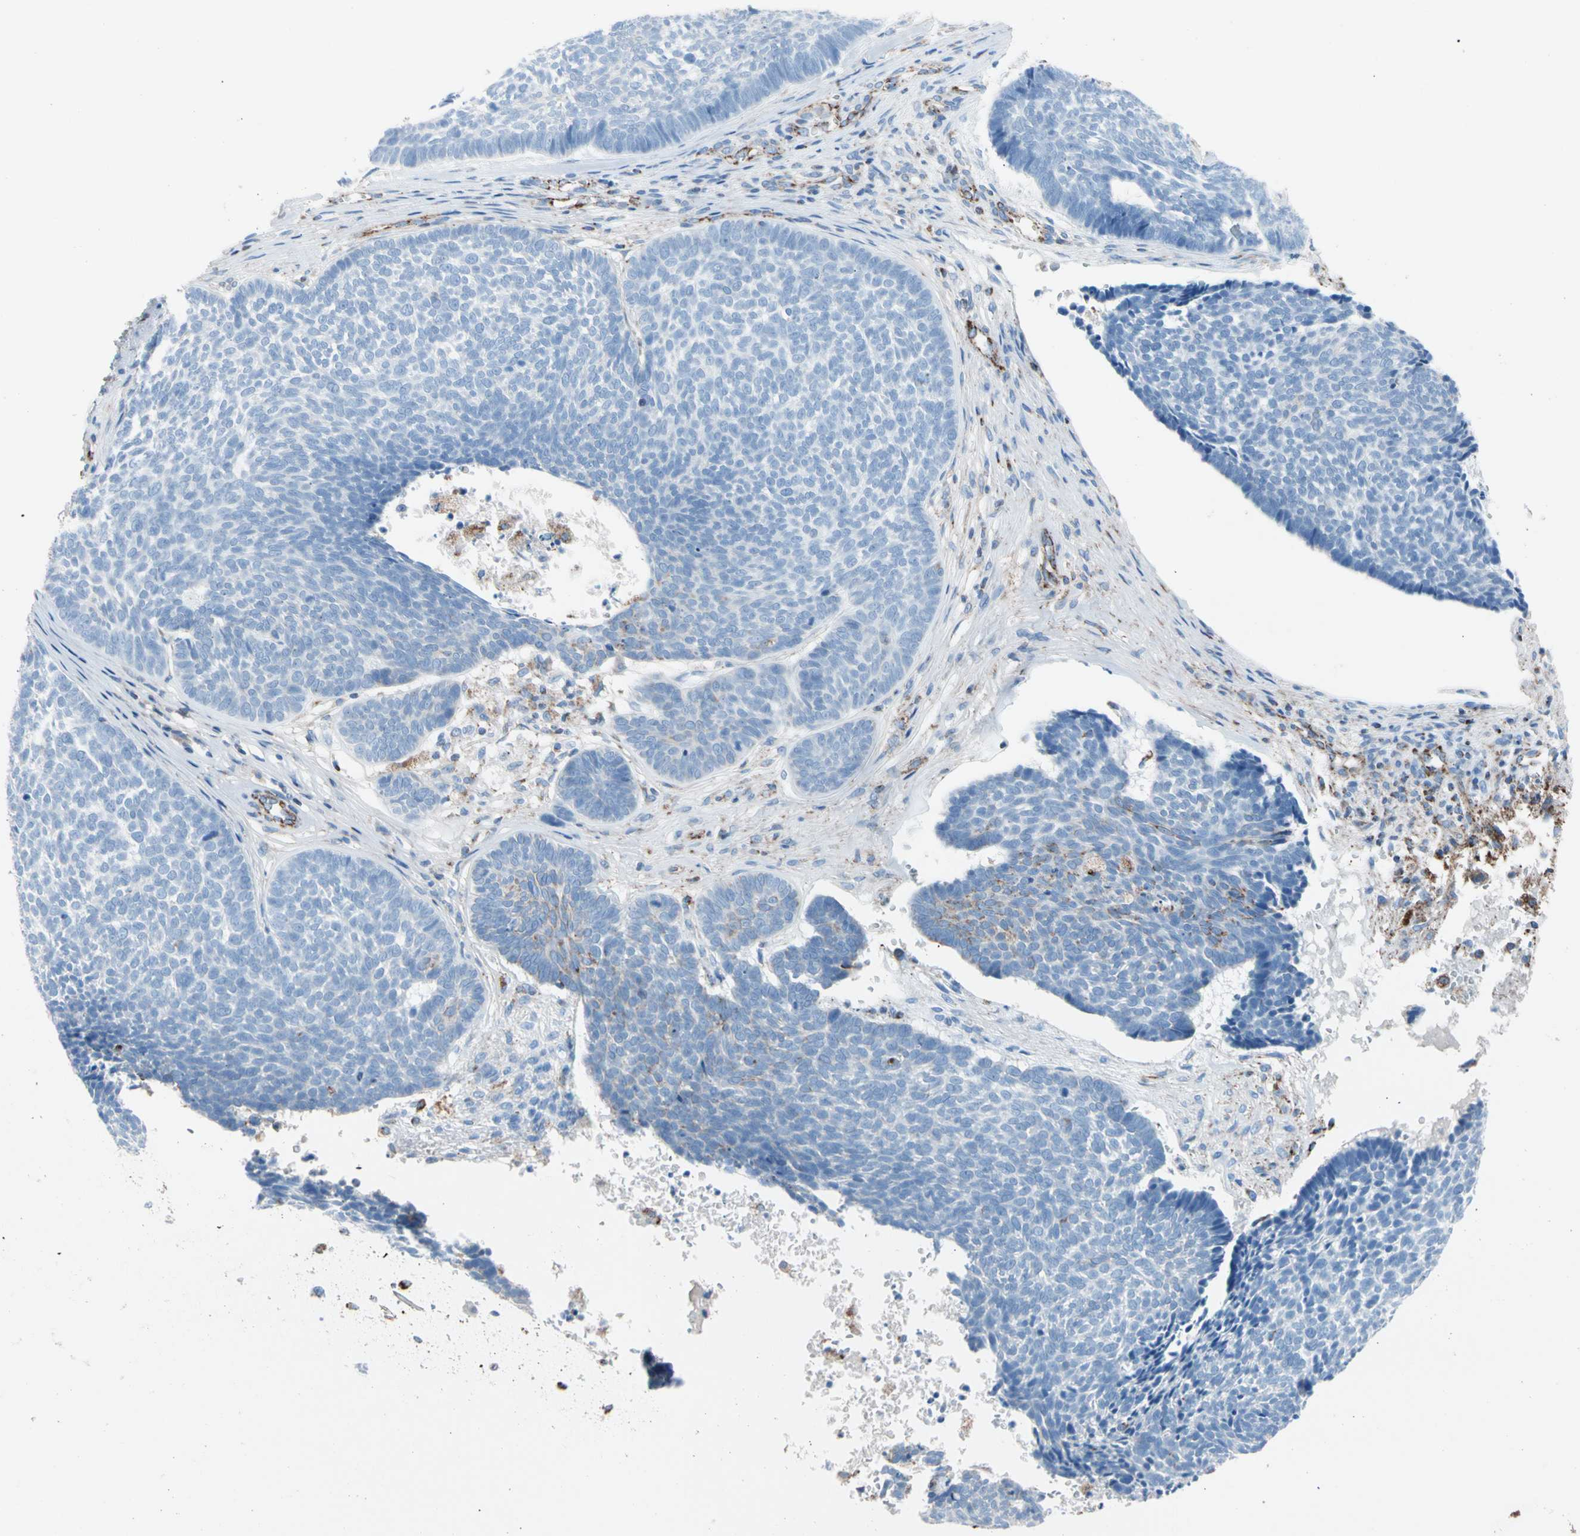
{"staining": {"intensity": "moderate", "quantity": "<25%", "location": "cytoplasmic/membranous"}, "tissue": "skin cancer", "cell_type": "Tumor cells", "image_type": "cancer", "snomed": [{"axis": "morphology", "description": "Basal cell carcinoma"}, {"axis": "topography", "description": "Skin"}], "caption": "Skin cancer (basal cell carcinoma) was stained to show a protein in brown. There is low levels of moderate cytoplasmic/membranous expression in approximately <25% of tumor cells.", "gene": "HK1", "patient": {"sex": "male", "age": 84}}